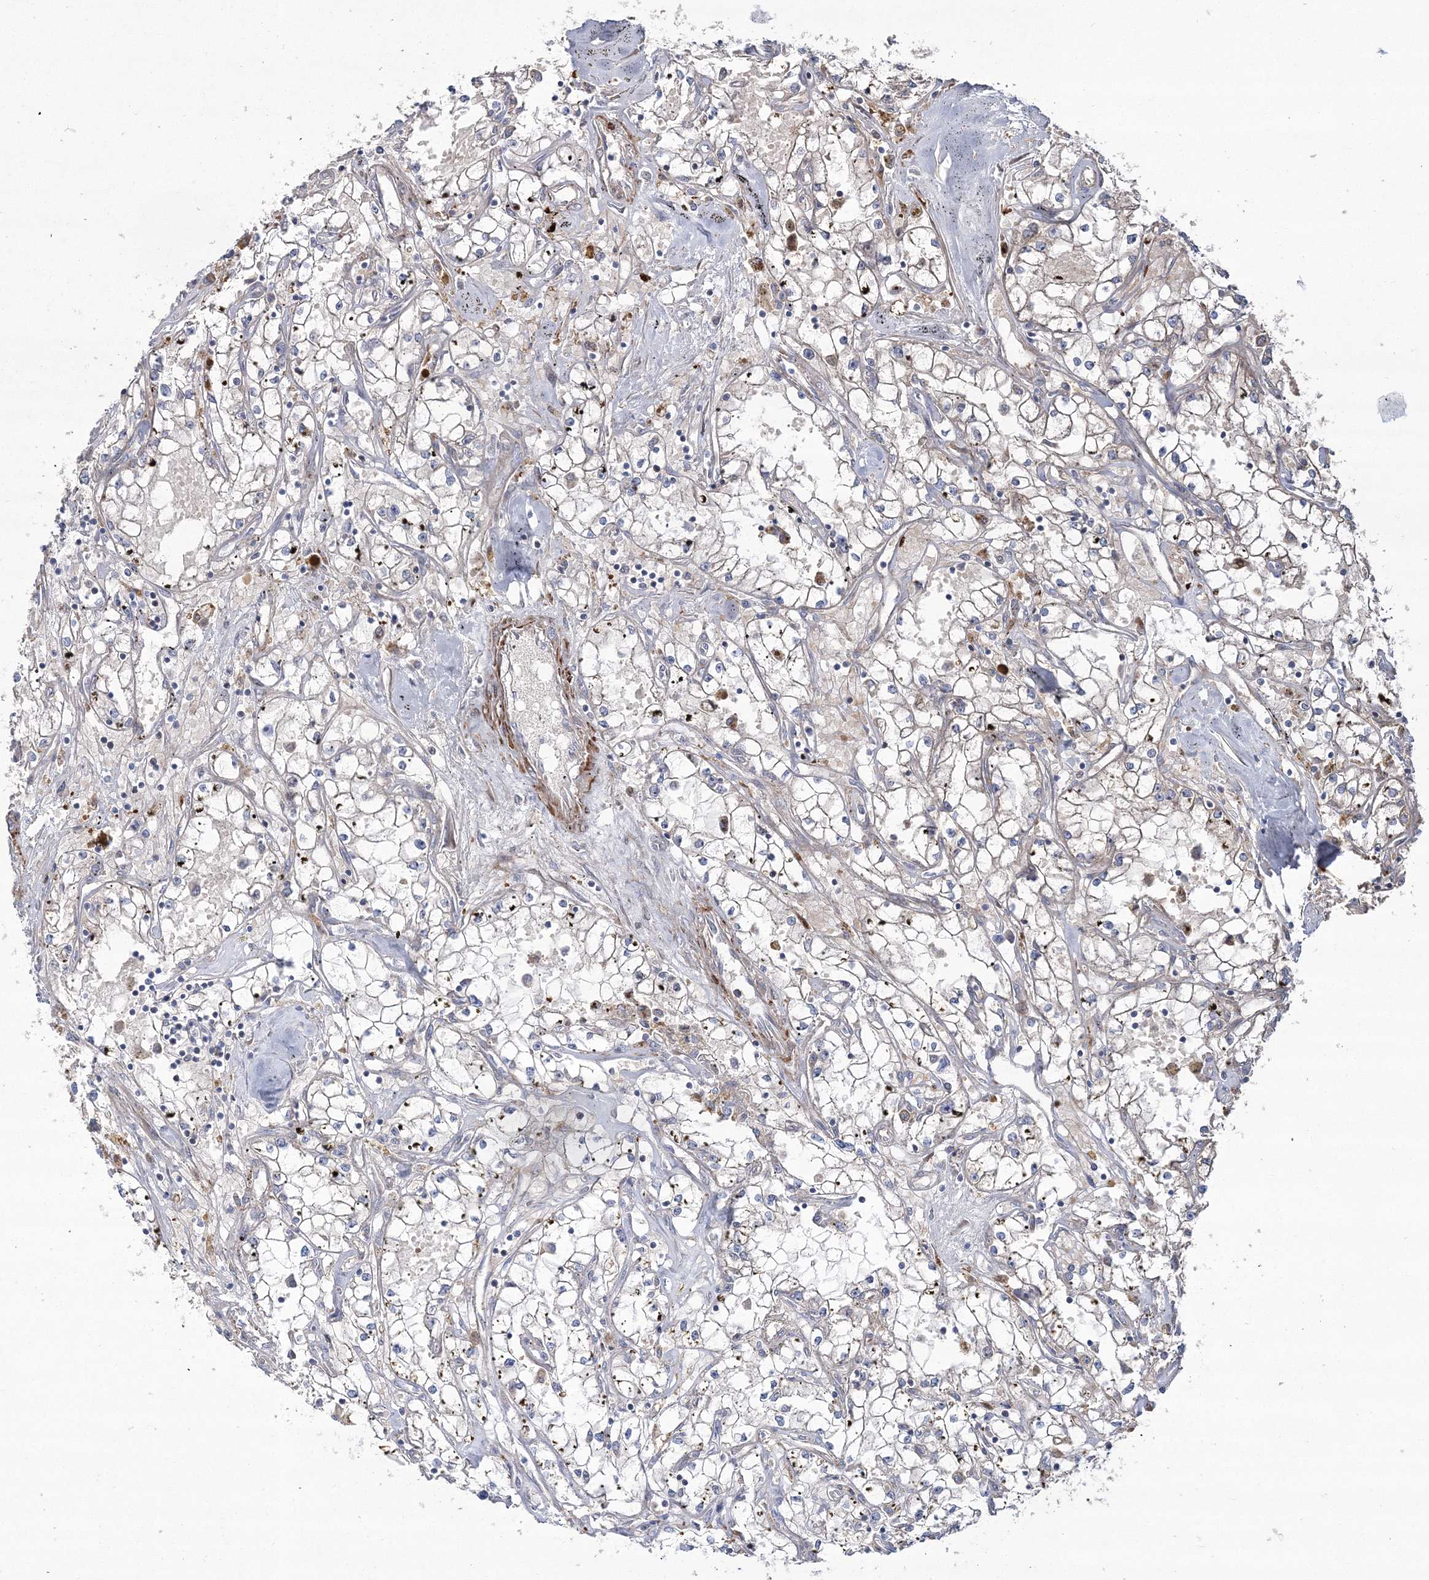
{"staining": {"intensity": "negative", "quantity": "none", "location": "none"}, "tissue": "renal cancer", "cell_type": "Tumor cells", "image_type": "cancer", "snomed": [{"axis": "morphology", "description": "Adenocarcinoma, NOS"}, {"axis": "topography", "description": "Kidney"}], "caption": "Tumor cells are negative for brown protein staining in adenocarcinoma (renal).", "gene": "ZSWIM6", "patient": {"sex": "male", "age": 56}}